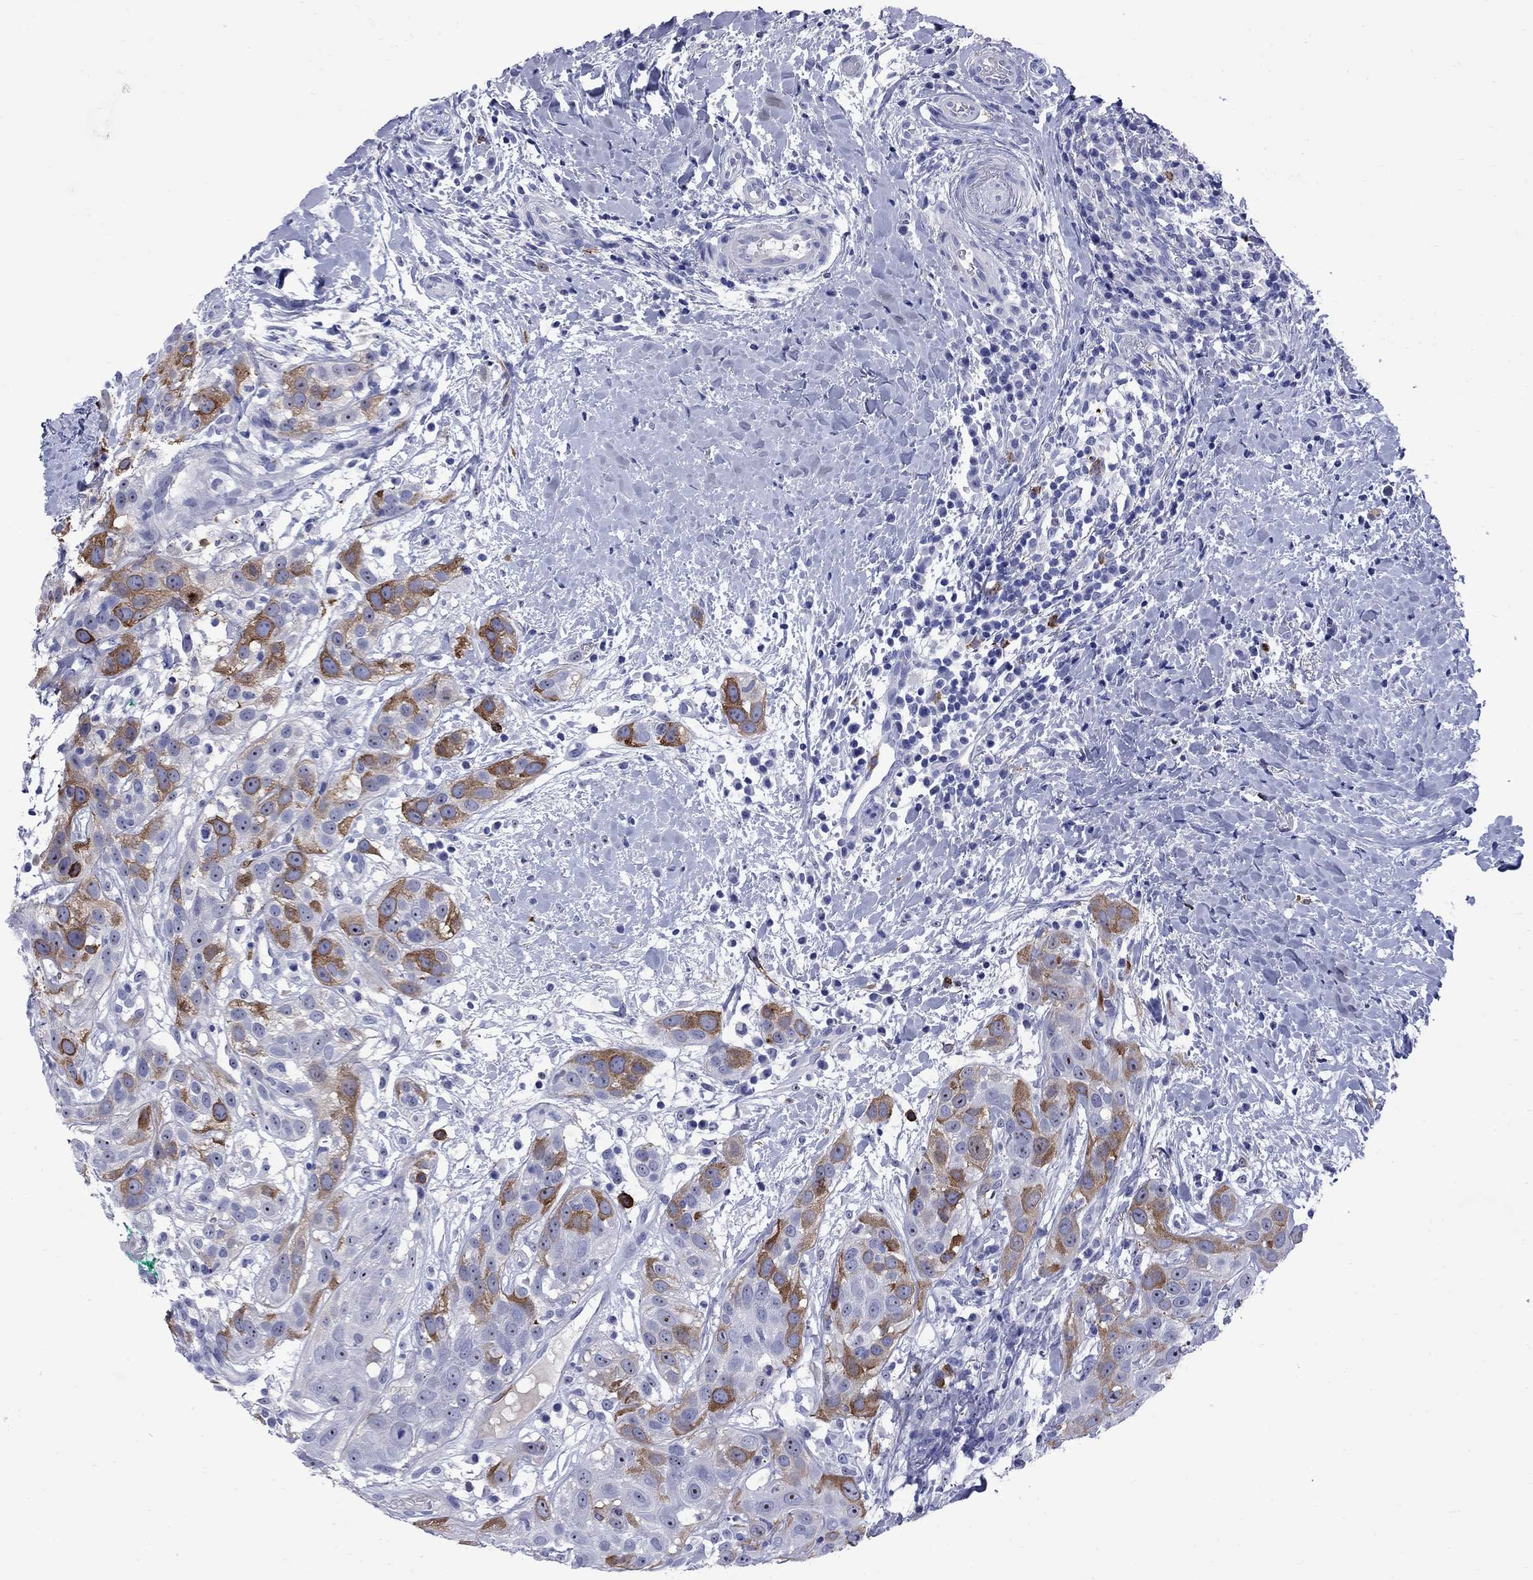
{"staining": {"intensity": "strong", "quantity": "25%-75%", "location": "cytoplasmic/membranous"}, "tissue": "head and neck cancer", "cell_type": "Tumor cells", "image_type": "cancer", "snomed": [{"axis": "morphology", "description": "Normal tissue, NOS"}, {"axis": "morphology", "description": "Squamous cell carcinoma, NOS"}, {"axis": "topography", "description": "Oral tissue"}, {"axis": "topography", "description": "Salivary gland"}, {"axis": "topography", "description": "Head-Neck"}], "caption": "Head and neck cancer was stained to show a protein in brown. There is high levels of strong cytoplasmic/membranous staining in approximately 25%-75% of tumor cells. The staining was performed using DAB to visualize the protein expression in brown, while the nuclei were stained in blue with hematoxylin (Magnification: 20x).", "gene": "TACC3", "patient": {"sex": "female", "age": 62}}